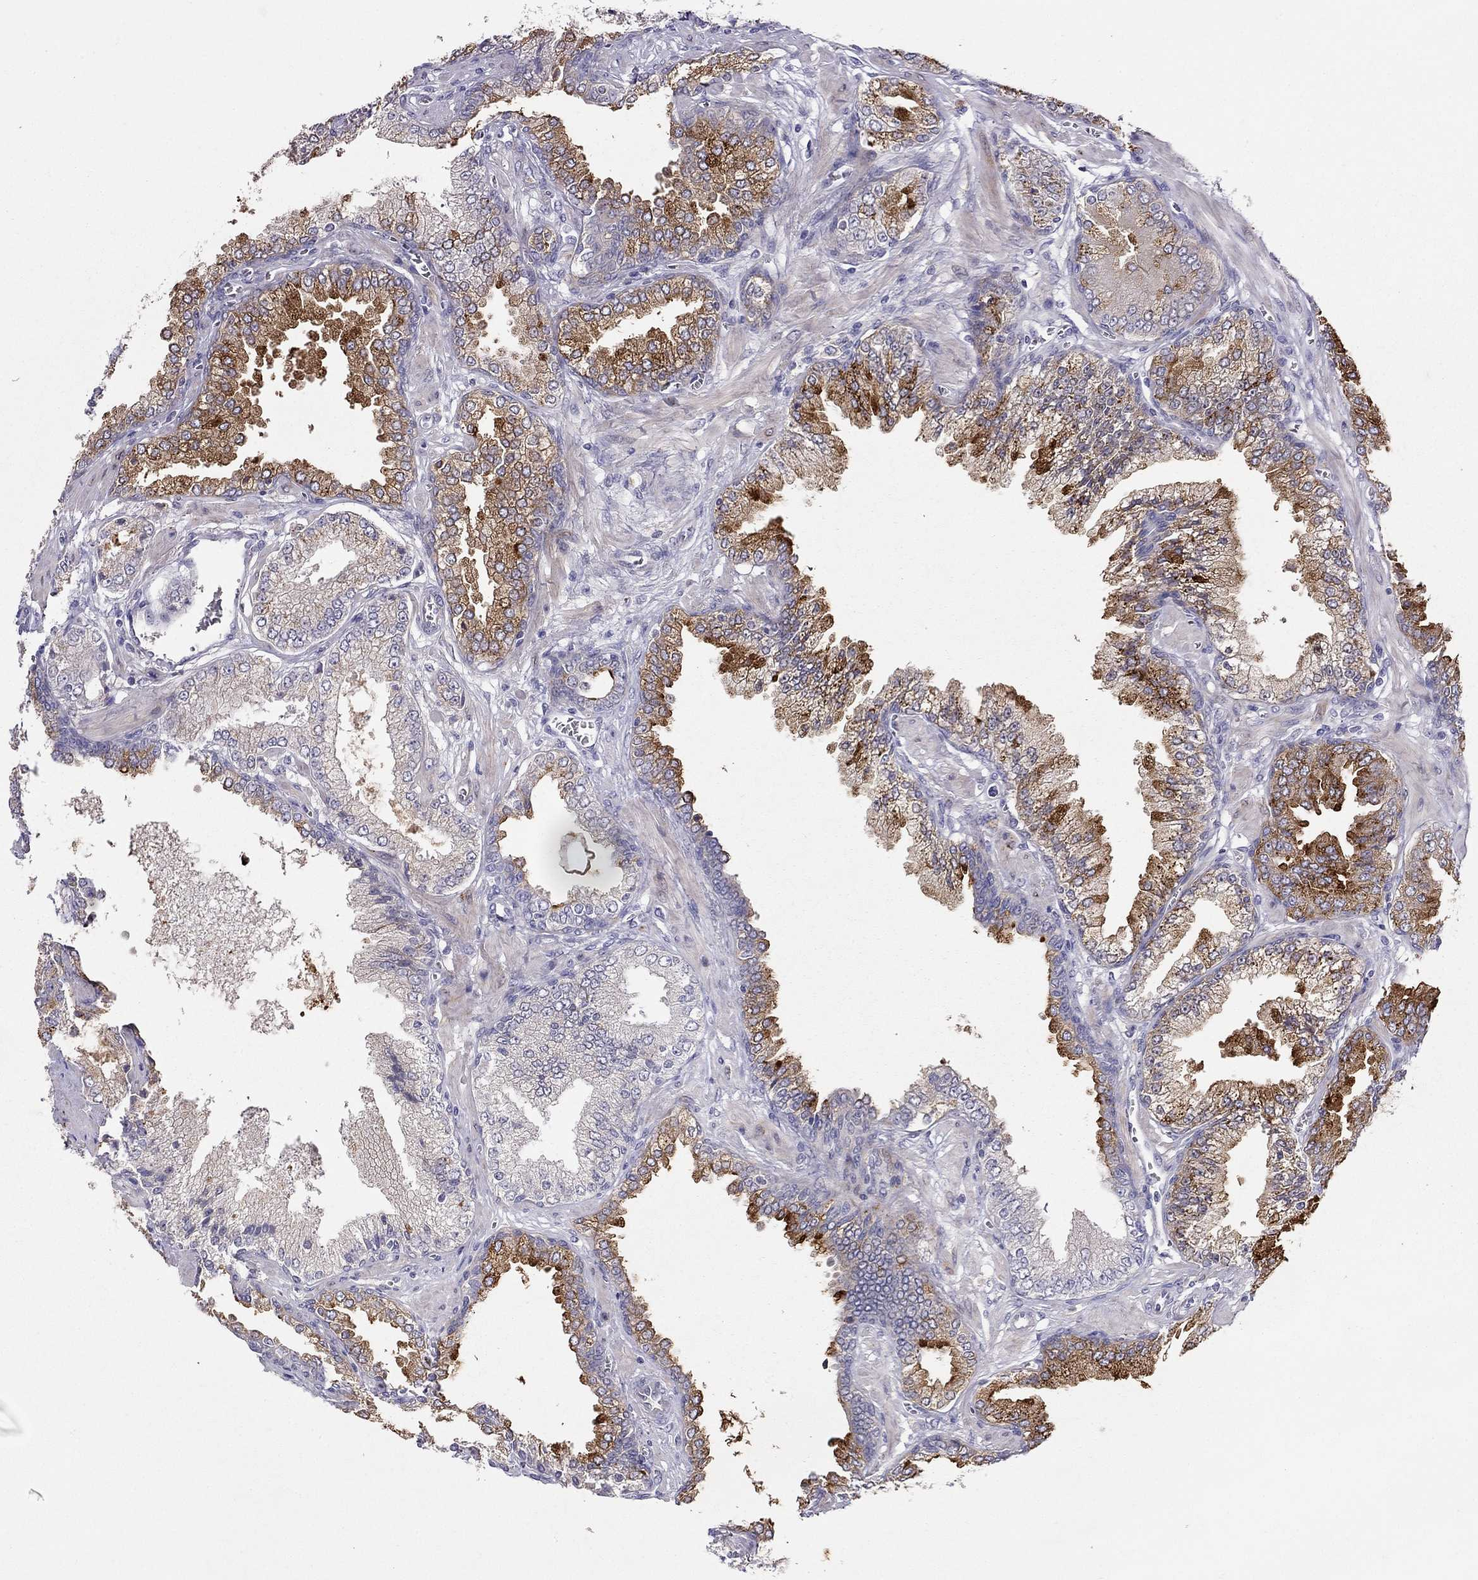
{"staining": {"intensity": "strong", "quantity": "25%-75%", "location": "cytoplasmic/membranous"}, "tissue": "prostate cancer", "cell_type": "Tumor cells", "image_type": "cancer", "snomed": [{"axis": "morphology", "description": "Adenocarcinoma, NOS"}, {"axis": "topography", "description": "Prostate"}], "caption": "Prostate cancer stained for a protein reveals strong cytoplasmic/membranous positivity in tumor cells. (Brightfield microscopy of DAB IHC at high magnification).", "gene": "CPNE4", "patient": {"sex": "male", "age": 64}}